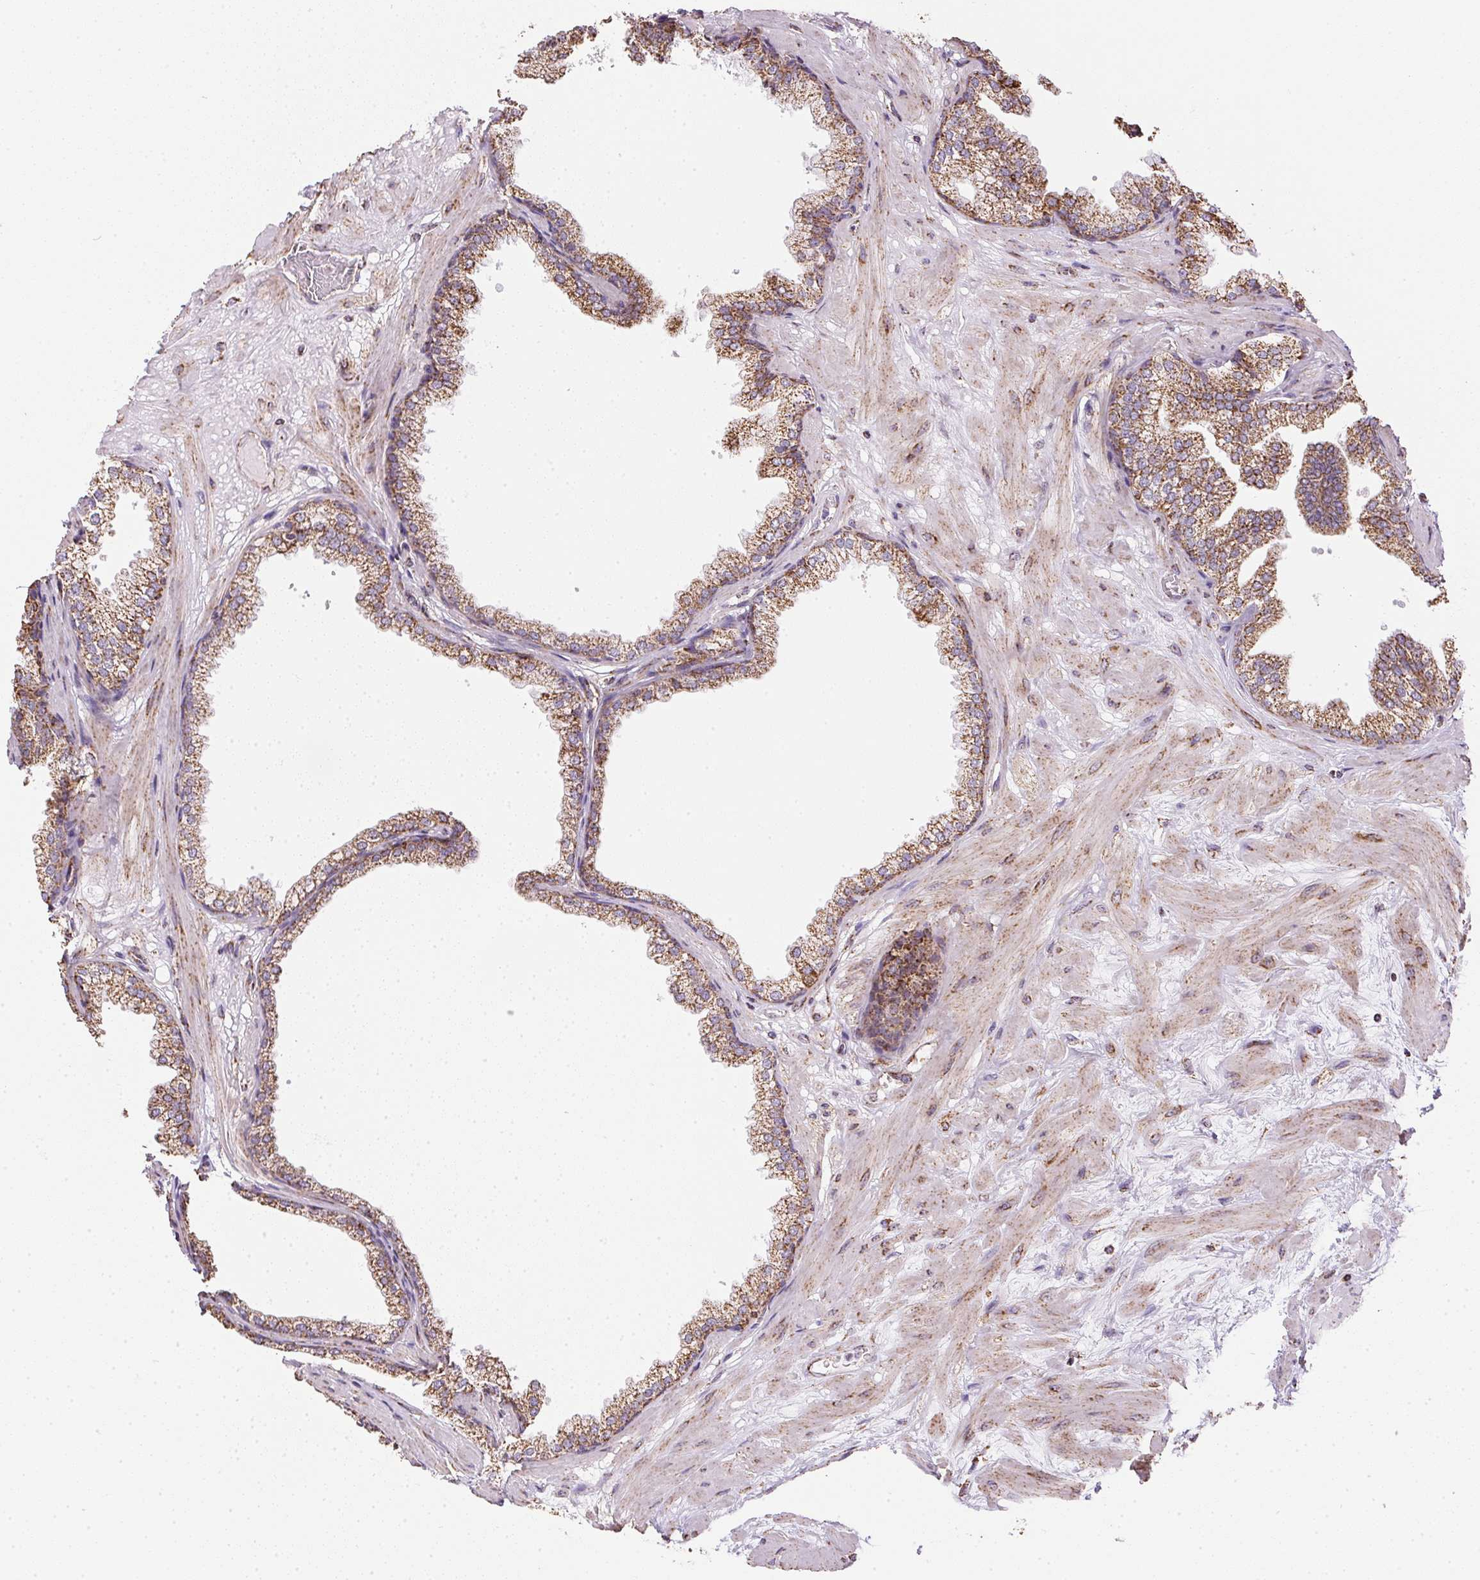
{"staining": {"intensity": "strong", "quantity": ">75%", "location": "cytoplasmic/membranous"}, "tissue": "prostate", "cell_type": "Glandular cells", "image_type": "normal", "snomed": [{"axis": "morphology", "description": "Normal tissue, NOS"}, {"axis": "topography", "description": "Prostate"}], "caption": "Protein expression analysis of benign prostate shows strong cytoplasmic/membranous positivity in approximately >75% of glandular cells. Immunohistochemistry (ihc) stains the protein of interest in brown and the nuclei are stained blue.", "gene": "MAPK11", "patient": {"sex": "male", "age": 37}}